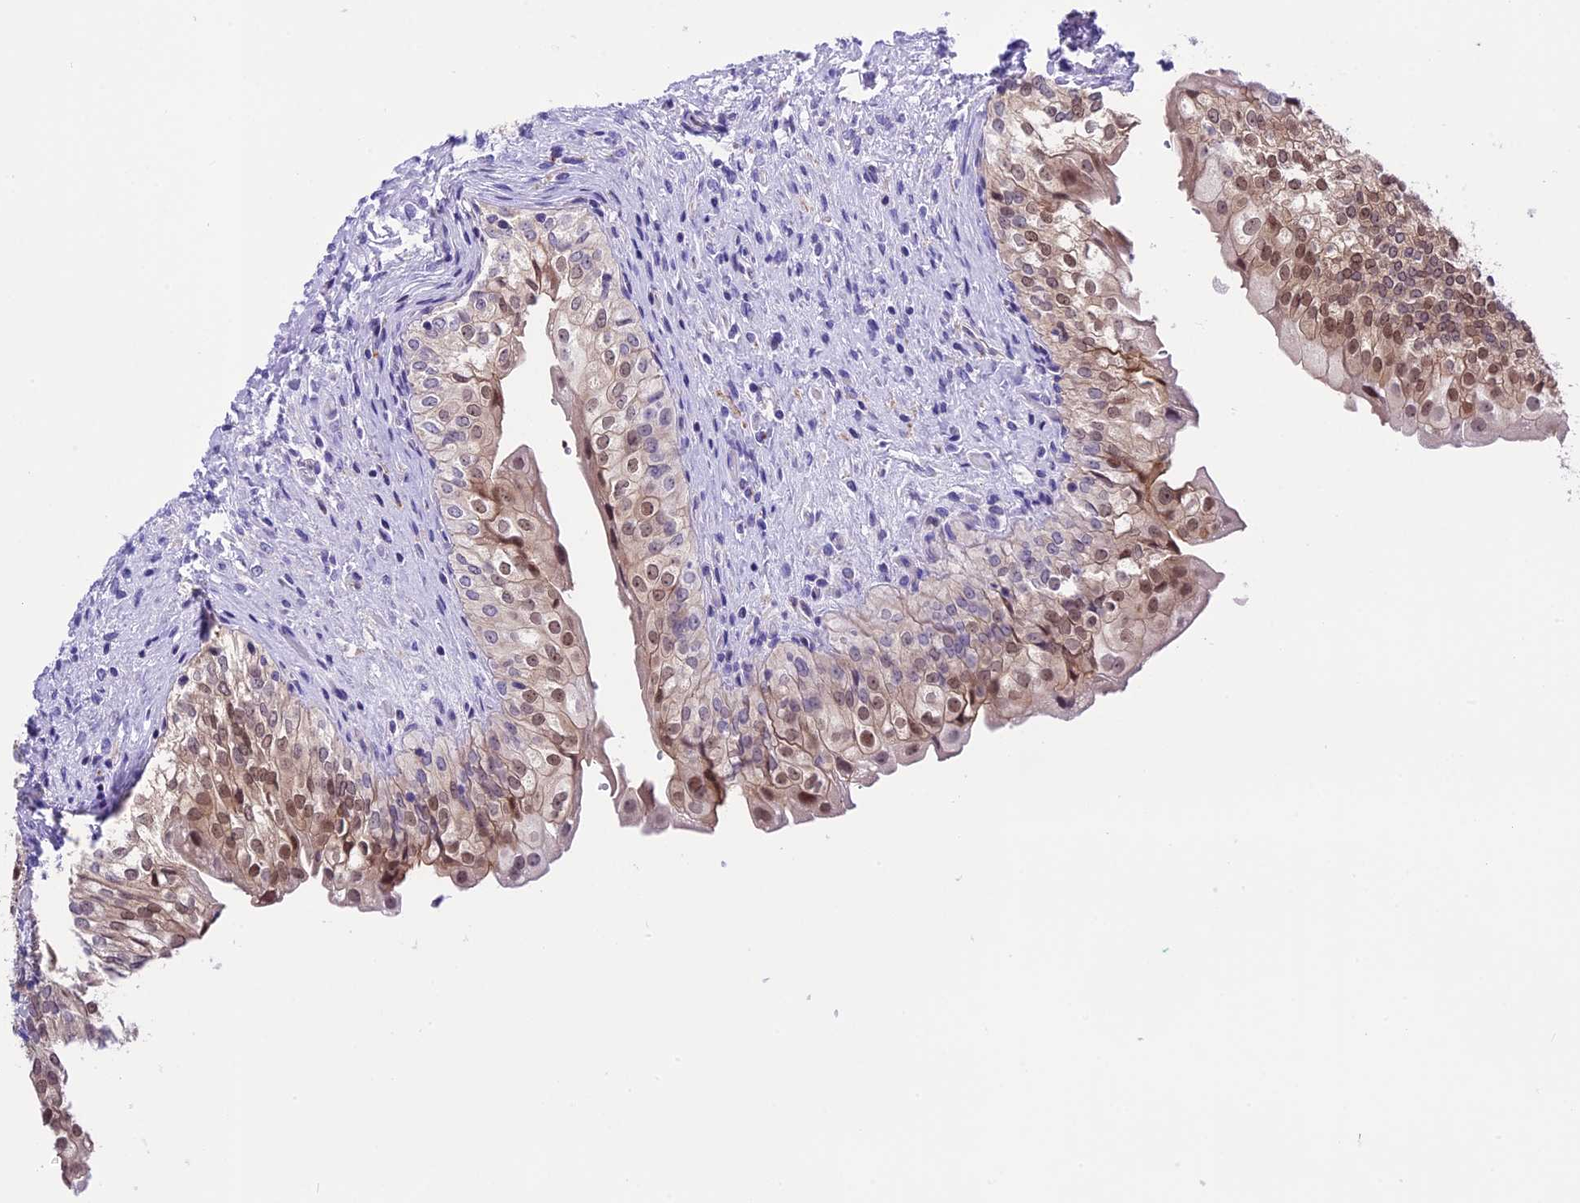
{"staining": {"intensity": "moderate", "quantity": "25%-75%", "location": "cytoplasmic/membranous,nuclear"}, "tissue": "urinary bladder", "cell_type": "Urothelial cells", "image_type": "normal", "snomed": [{"axis": "morphology", "description": "Normal tissue, NOS"}, {"axis": "topography", "description": "Urinary bladder"}], "caption": "Immunohistochemical staining of unremarkable urinary bladder exhibits medium levels of moderate cytoplasmic/membranous,nuclear positivity in about 25%-75% of urothelial cells.", "gene": "PRR15", "patient": {"sex": "male", "age": 55}}